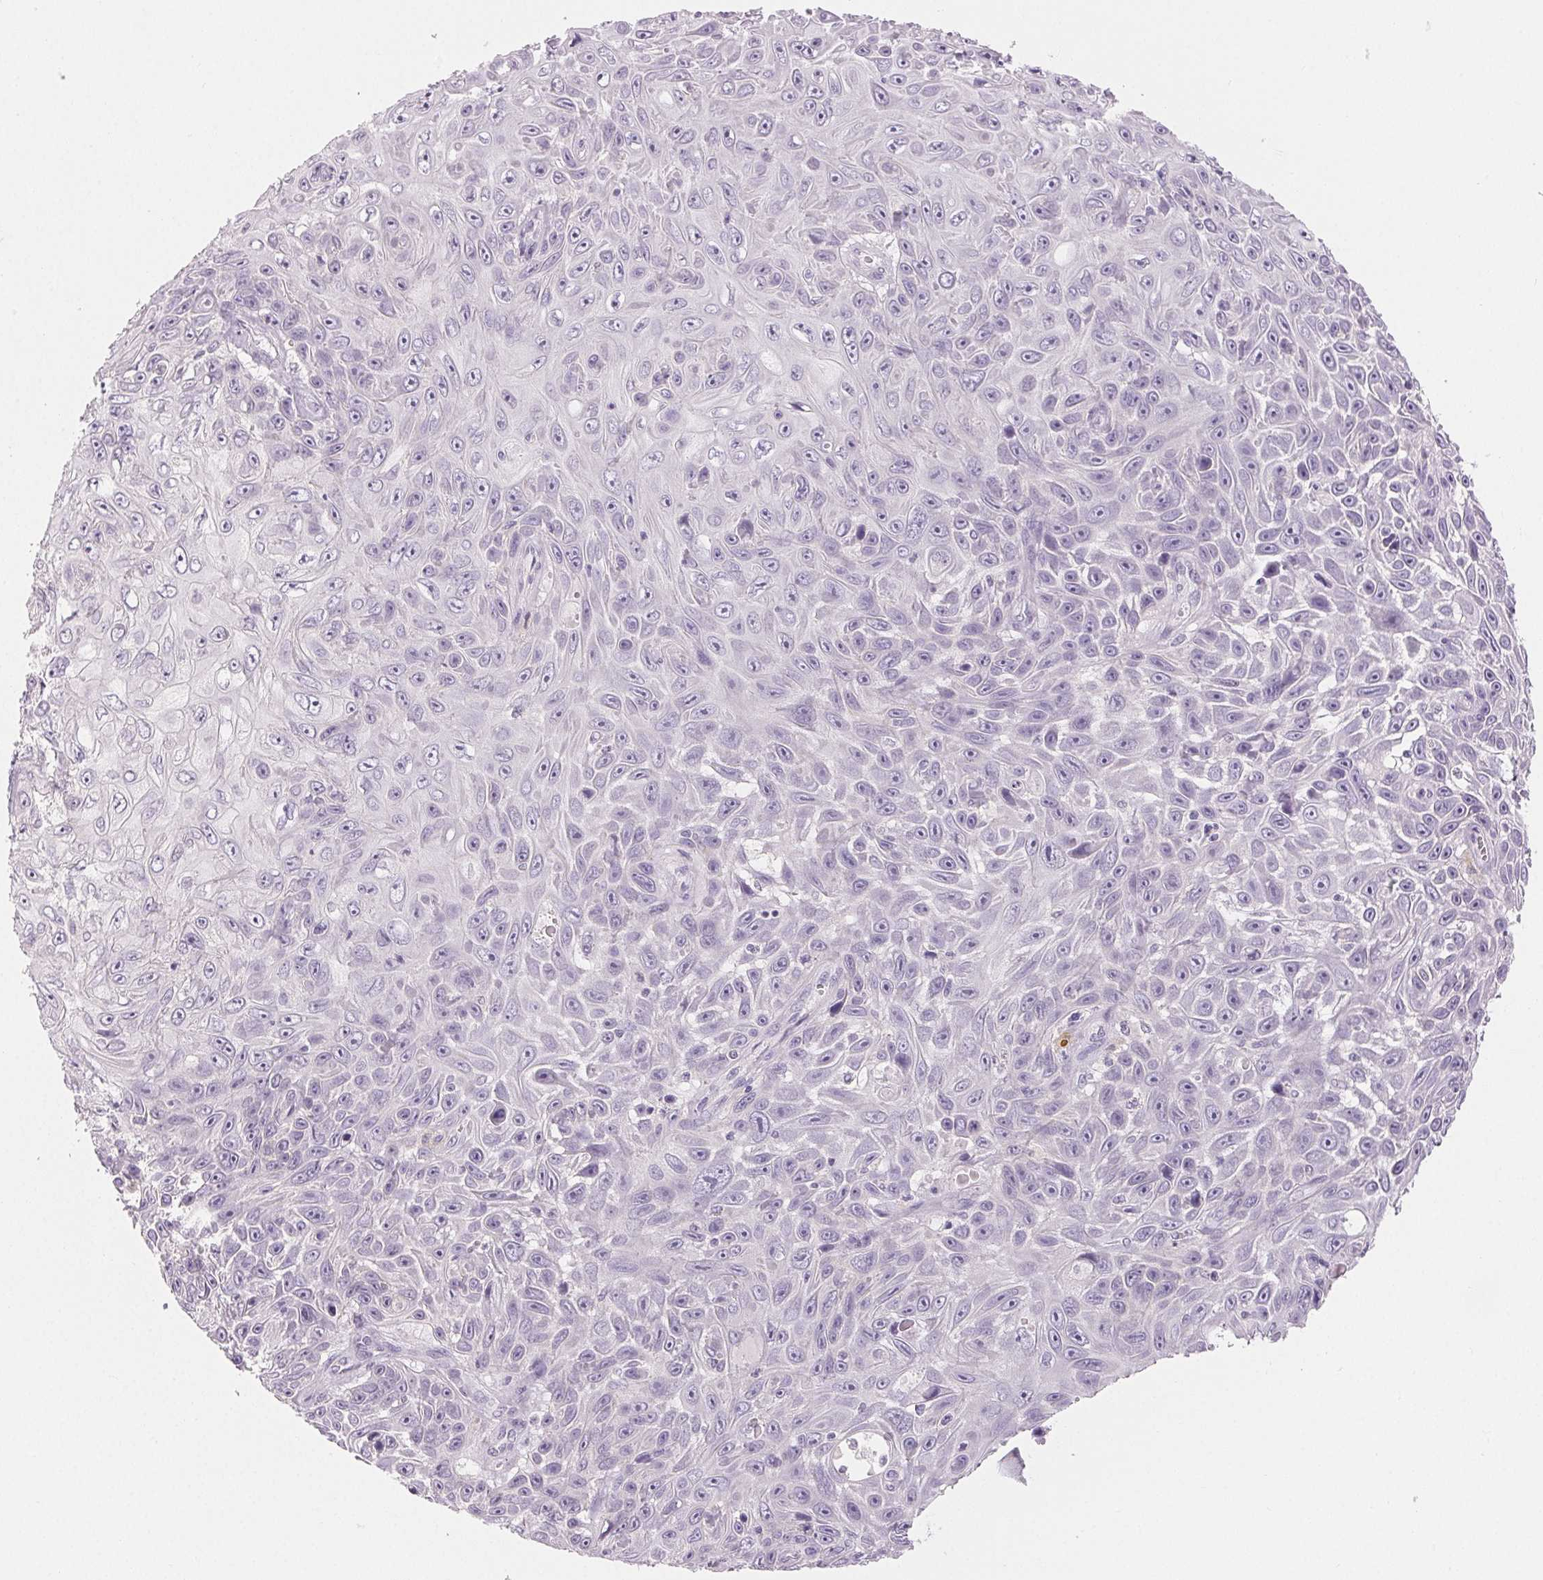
{"staining": {"intensity": "negative", "quantity": "none", "location": "none"}, "tissue": "skin cancer", "cell_type": "Tumor cells", "image_type": "cancer", "snomed": [{"axis": "morphology", "description": "Squamous cell carcinoma, NOS"}, {"axis": "topography", "description": "Skin"}], "caption": "Tumor cells show no significant protein expression in skin squamous cell carcinoma.", "gene": "SFTPD", "patient": {"sex": "male", "age": 82}}